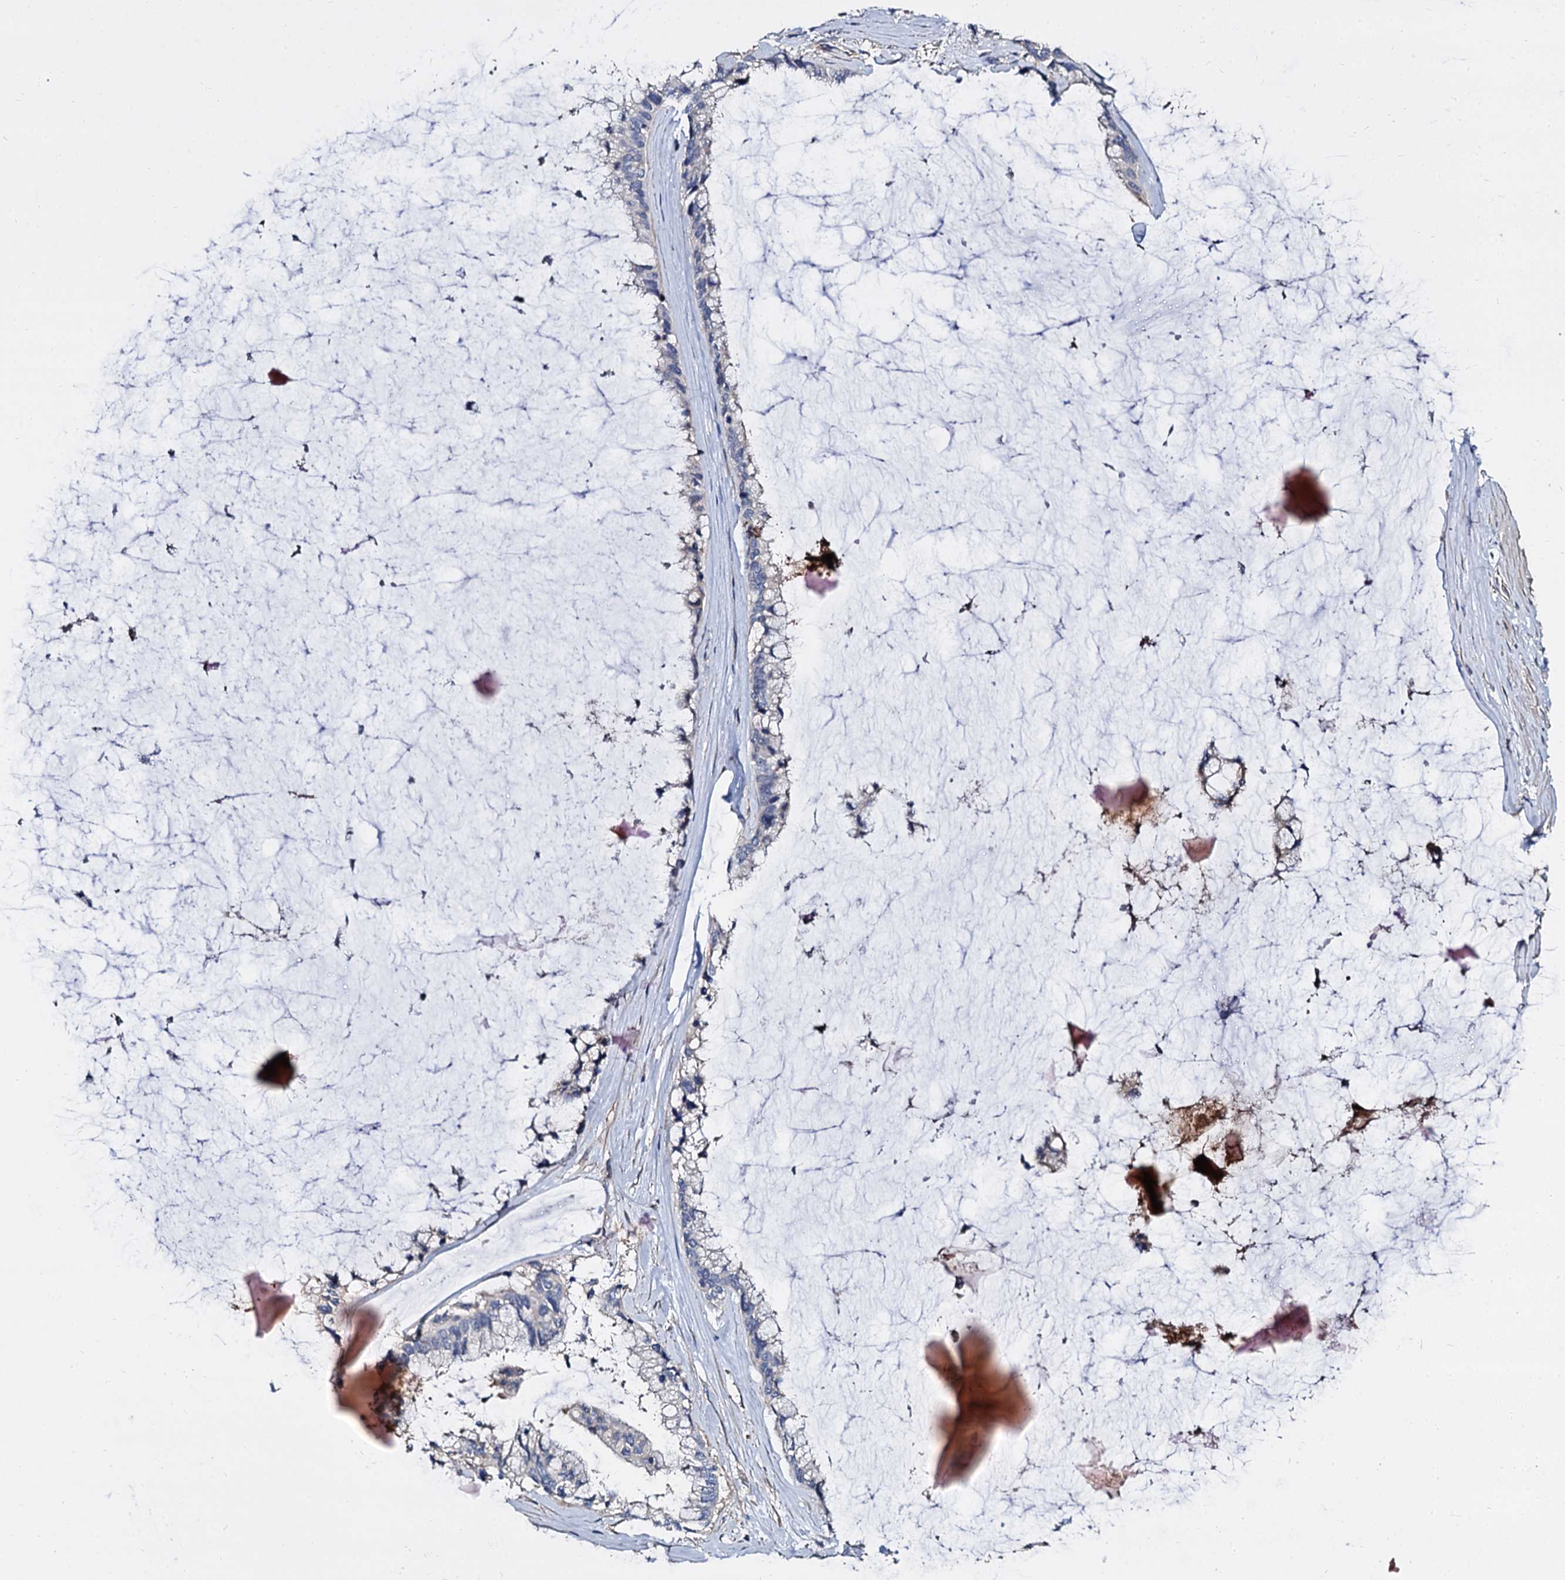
{"staining": {"intensity": "negative", "quantity": "none", "location": "none"}, "tissue": "ovarian cancer", "cell_type": "Tumor cells", "image_type": "cancer", "snomed": [{"axis": "morphology", "description": "Cystadenocarcinoma, mucinous, NOS"}, {"axis": "topography", "description": "Ovary"}], "caption": "Tumor cells show no significant protein expression in ovarian mucinous cystadenocarcinoma.", "gene": "ANKRD13A", "patient": {"sex": "female", "age": 39}}